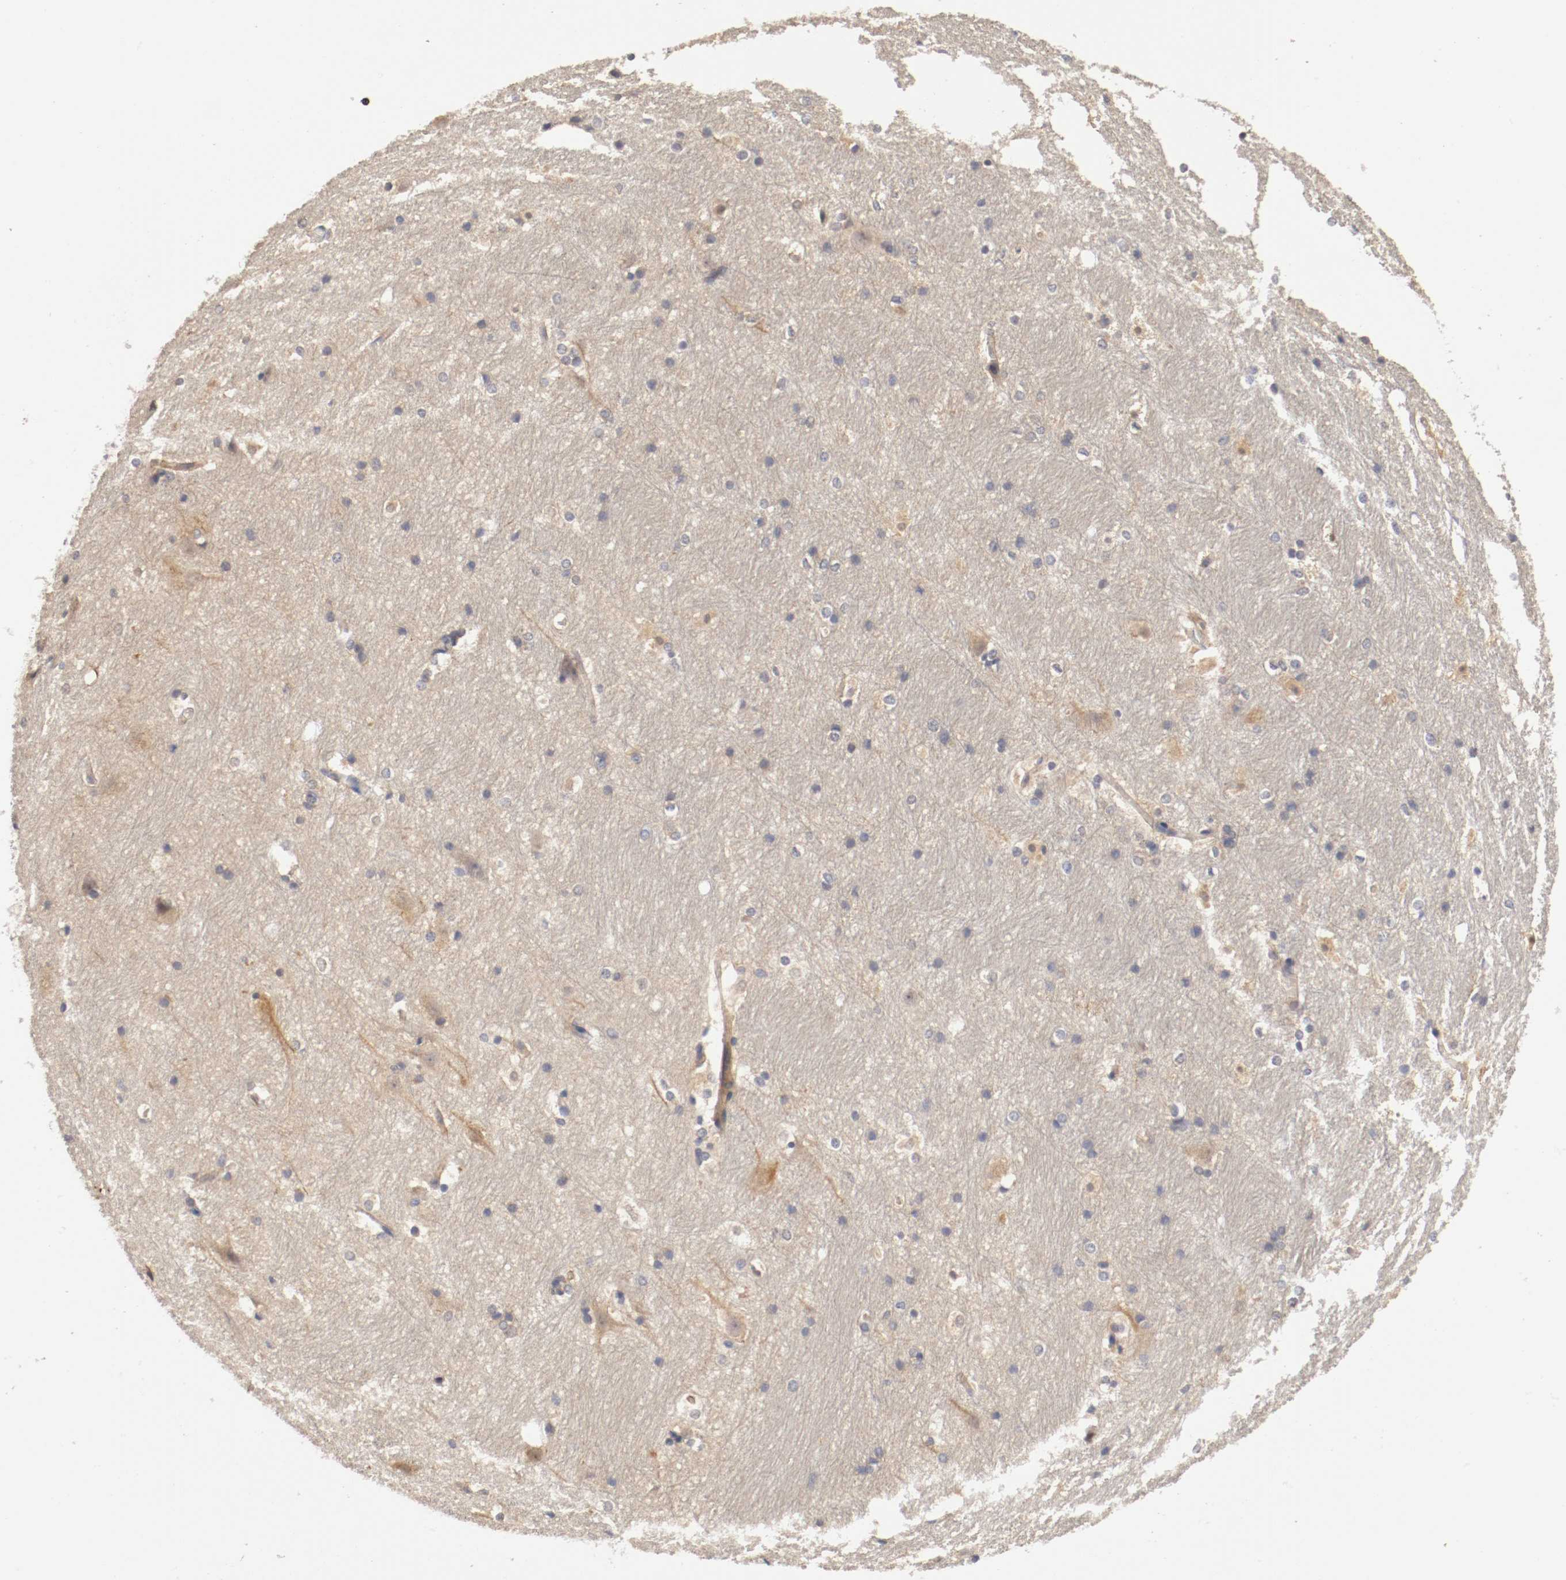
{"staining": {"intensity": "weak", "quantity": "<25%", "location": "cytoplasmic/membranous"}, "tissue": "hippocampus", "cell_type": "Glial cells", "image_type": "normal", "snomed": [{"axis": "morphology", "description": "Normal tissue, NOS"}, {"axis": "topography", "description": "Hippocampus"}], "caption": "Benign hippocampus was stained to show a protein in brown. There is no significant expression in glial cells.", "gene": "RBM23", "patient": {"sex": "female", "age": 19}}